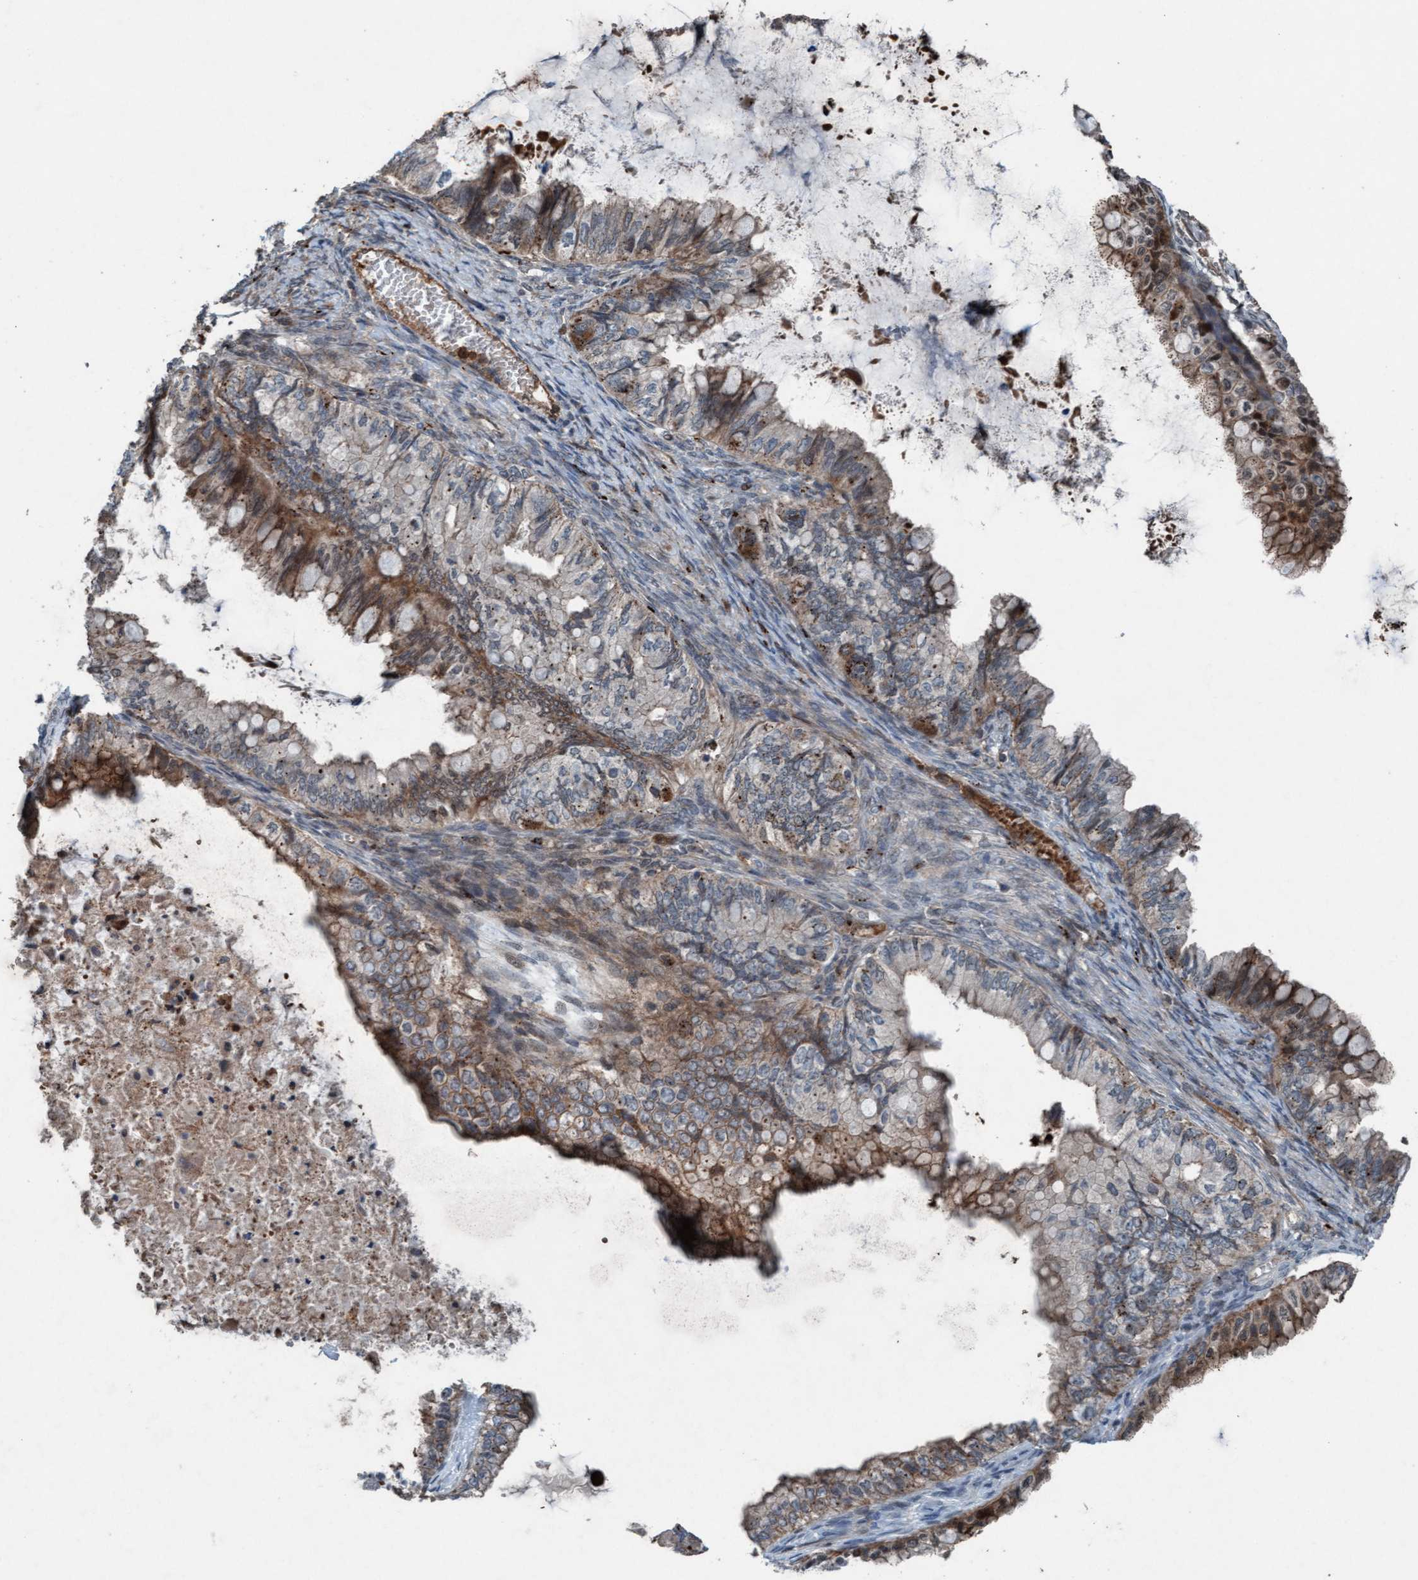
{"staining": {"intensity": "weak", "quantity": ">75%", "location": "cytoplasmic/membranous"}, "tissue": "ovarian cancer", "cell_type": "Tumor cells", "image_type": "cancer", "snomed": [{"axis": "morphology", "description": "Cystadenocarcinoma, mucinous, NOS"}, {"axis": "topography", "description": "Ovary"}], "caption": "Ovarian cancer (mucinous cystadenocarcinoma) stained with a brown dye reveals weak cytoplasmic/membranous positive positivity in about >75% of tumor cells.", "gene": "PLXNB2", "patient": {"sex": "female", "age": 80}}